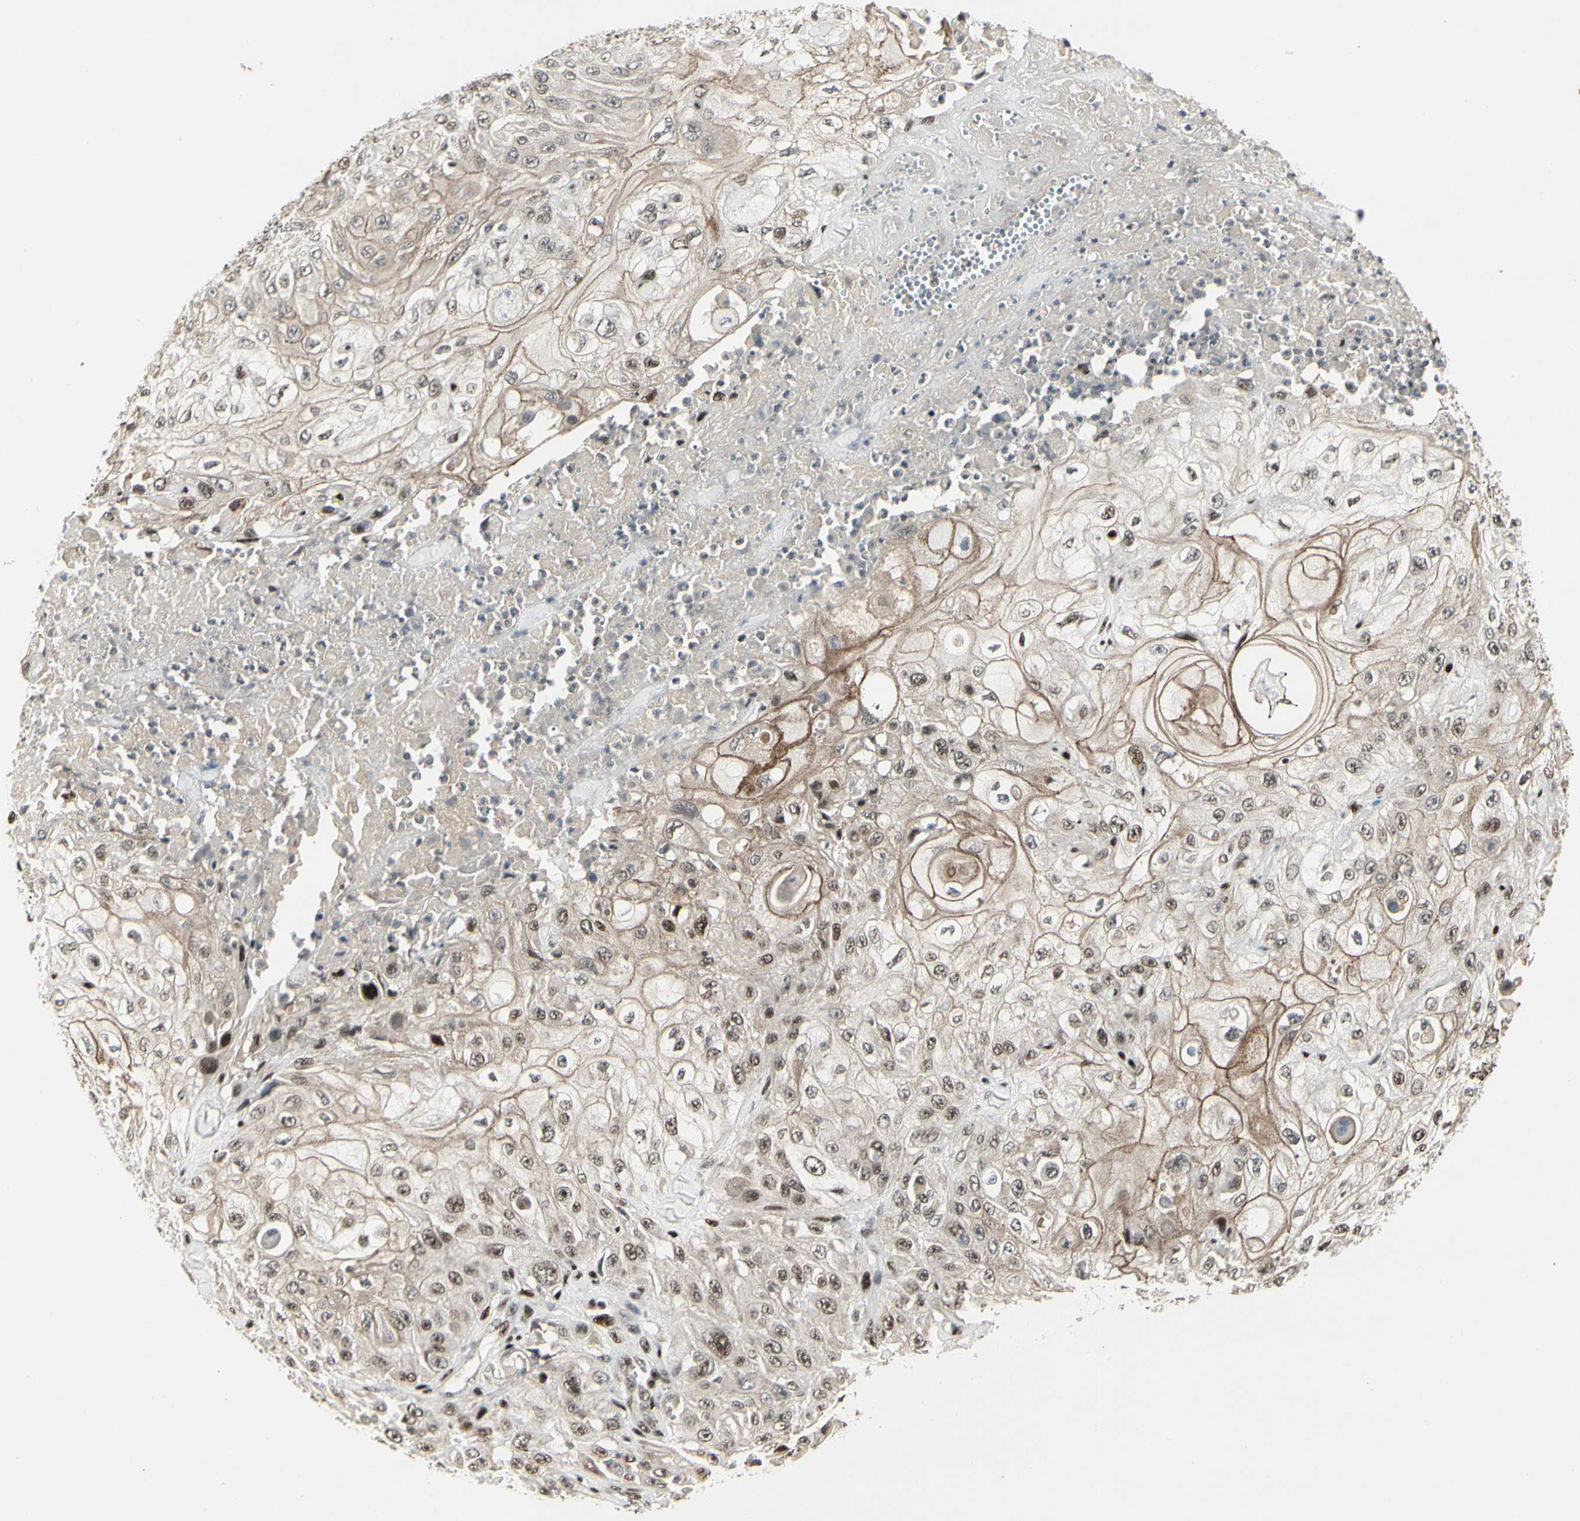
{"staining": {"intensity": "moderate", "quantity": ">75%", "location": "cytoplasmic/membranous,nuclear"}, "tissue": "skin cancer", "cell_type": "Tumor cells", "image_type": "cancer", "snomed": [{"axis": "morphology", "description": "Squamous cell carcinoma, NOS"}, {"axis": "morphology", "description": "Squamous cell carcinoma, metastatic, NOS"}, {"axis": "topography", "description": "Skin"}, {"axis": "topography", "description": "Lymph node"}], "caption": "Immunohistochemical staining of human skin metastatic squamous cell carcinoma demonstrates medium levels of moderate cytoplasmic/membranous and nuclear protein positivity in about >75% of tumor cells. (DAB (3,3'-diaminobenzidine) IHC, brown staining for protein, blue staining for nuclei).", "gene": "FOXJ2", "patient": {"sex": "male", "age": 75}}